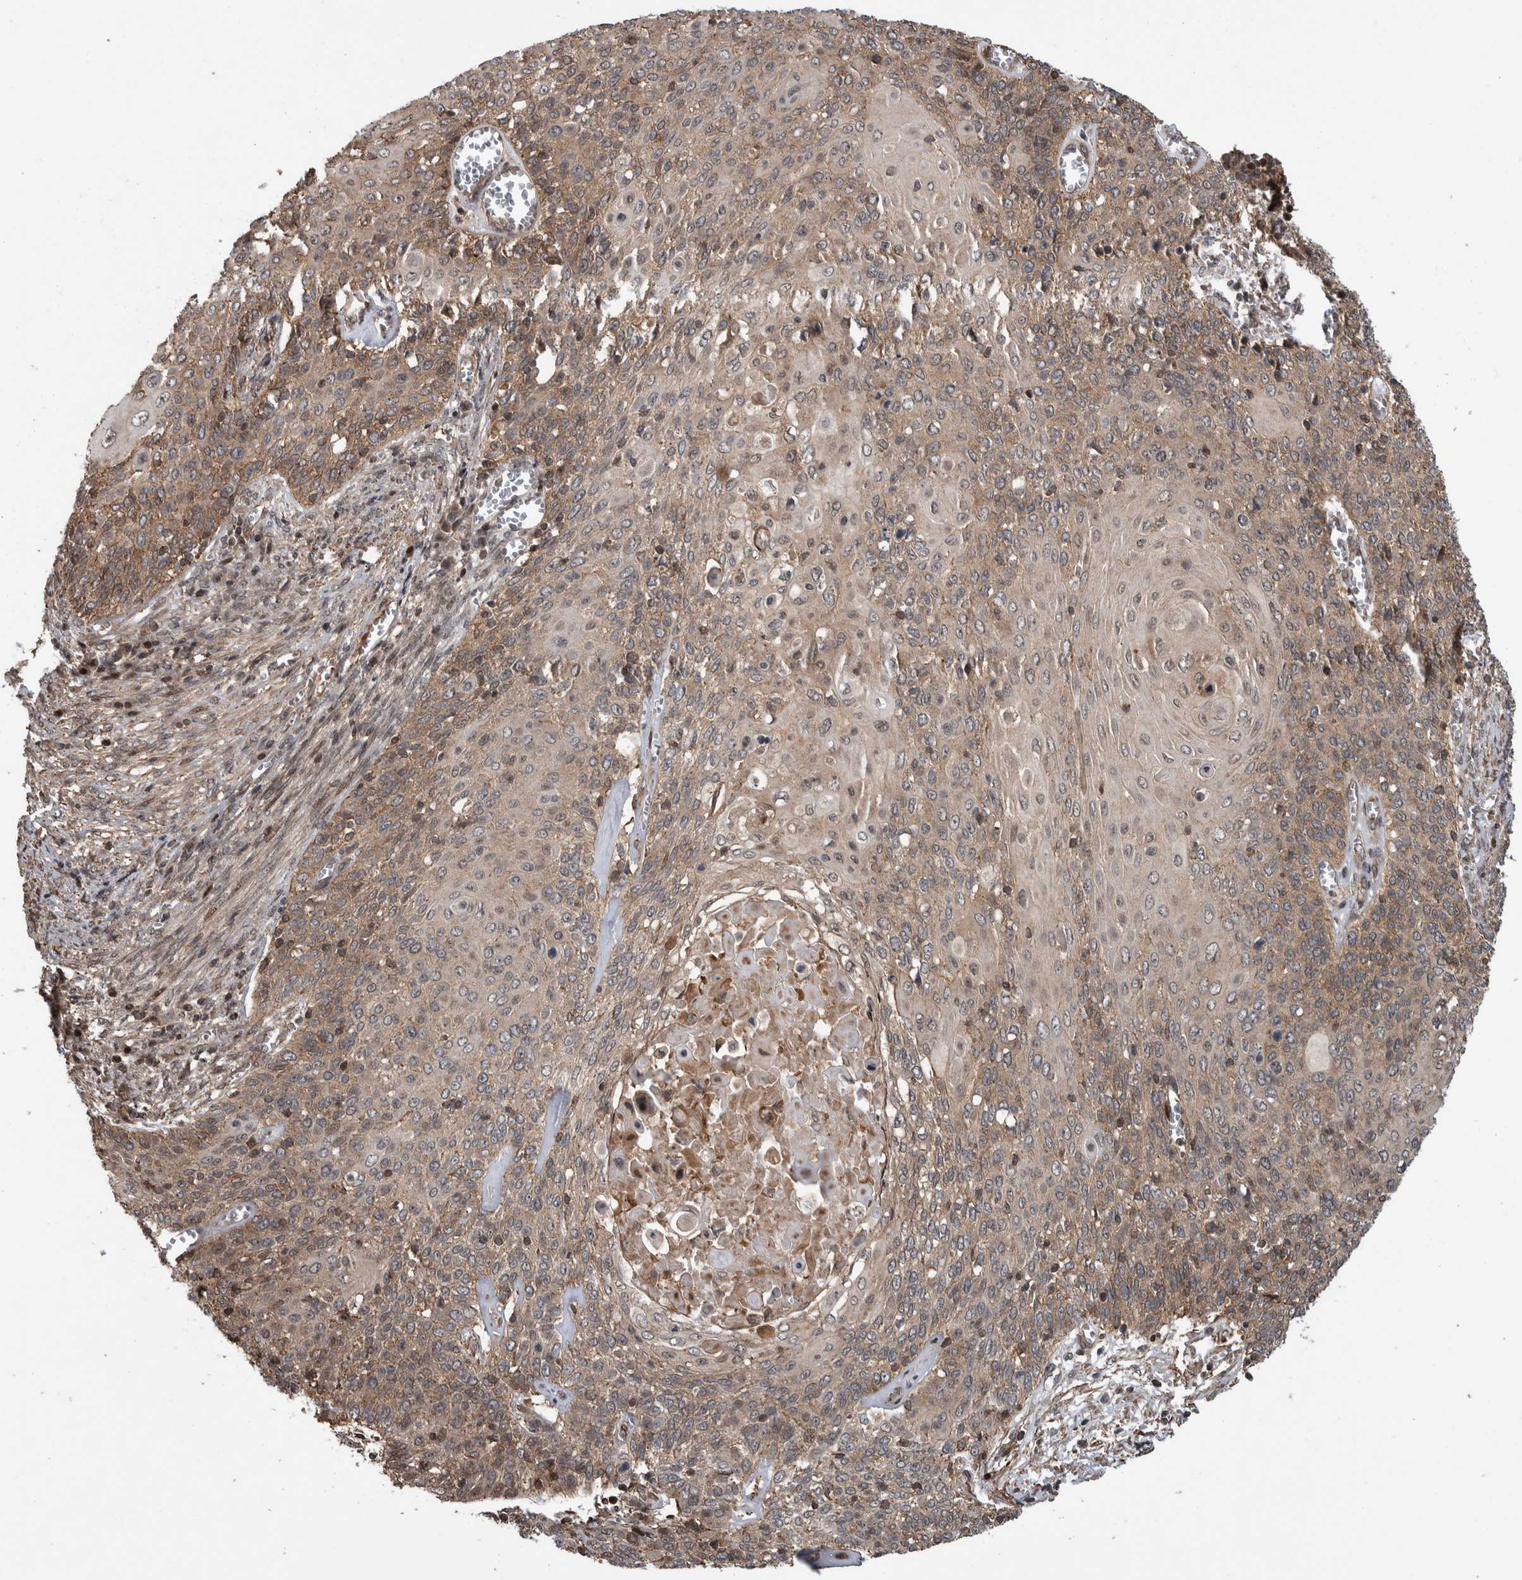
{"staining": {"intensity": "weak", "quantity": ">75%", "location": "cytoplasmic/membranous"}, "tissue": "cervical cancer", "cell_type": "Tumor cells", "image_type": "cancer", "snomed": [{"axis": "morphology", "description": "Squamous cell carcinoma, NOS"}, {"axis": "topography", "description": "Cervix"}], "caption": "A brown stain shows weak cytoplasmic/membranous positivity of a protein in cervical cancer tumor cells.", "gene": "ARFGEF1", "patient": {"sex": "female", "age": 39}}